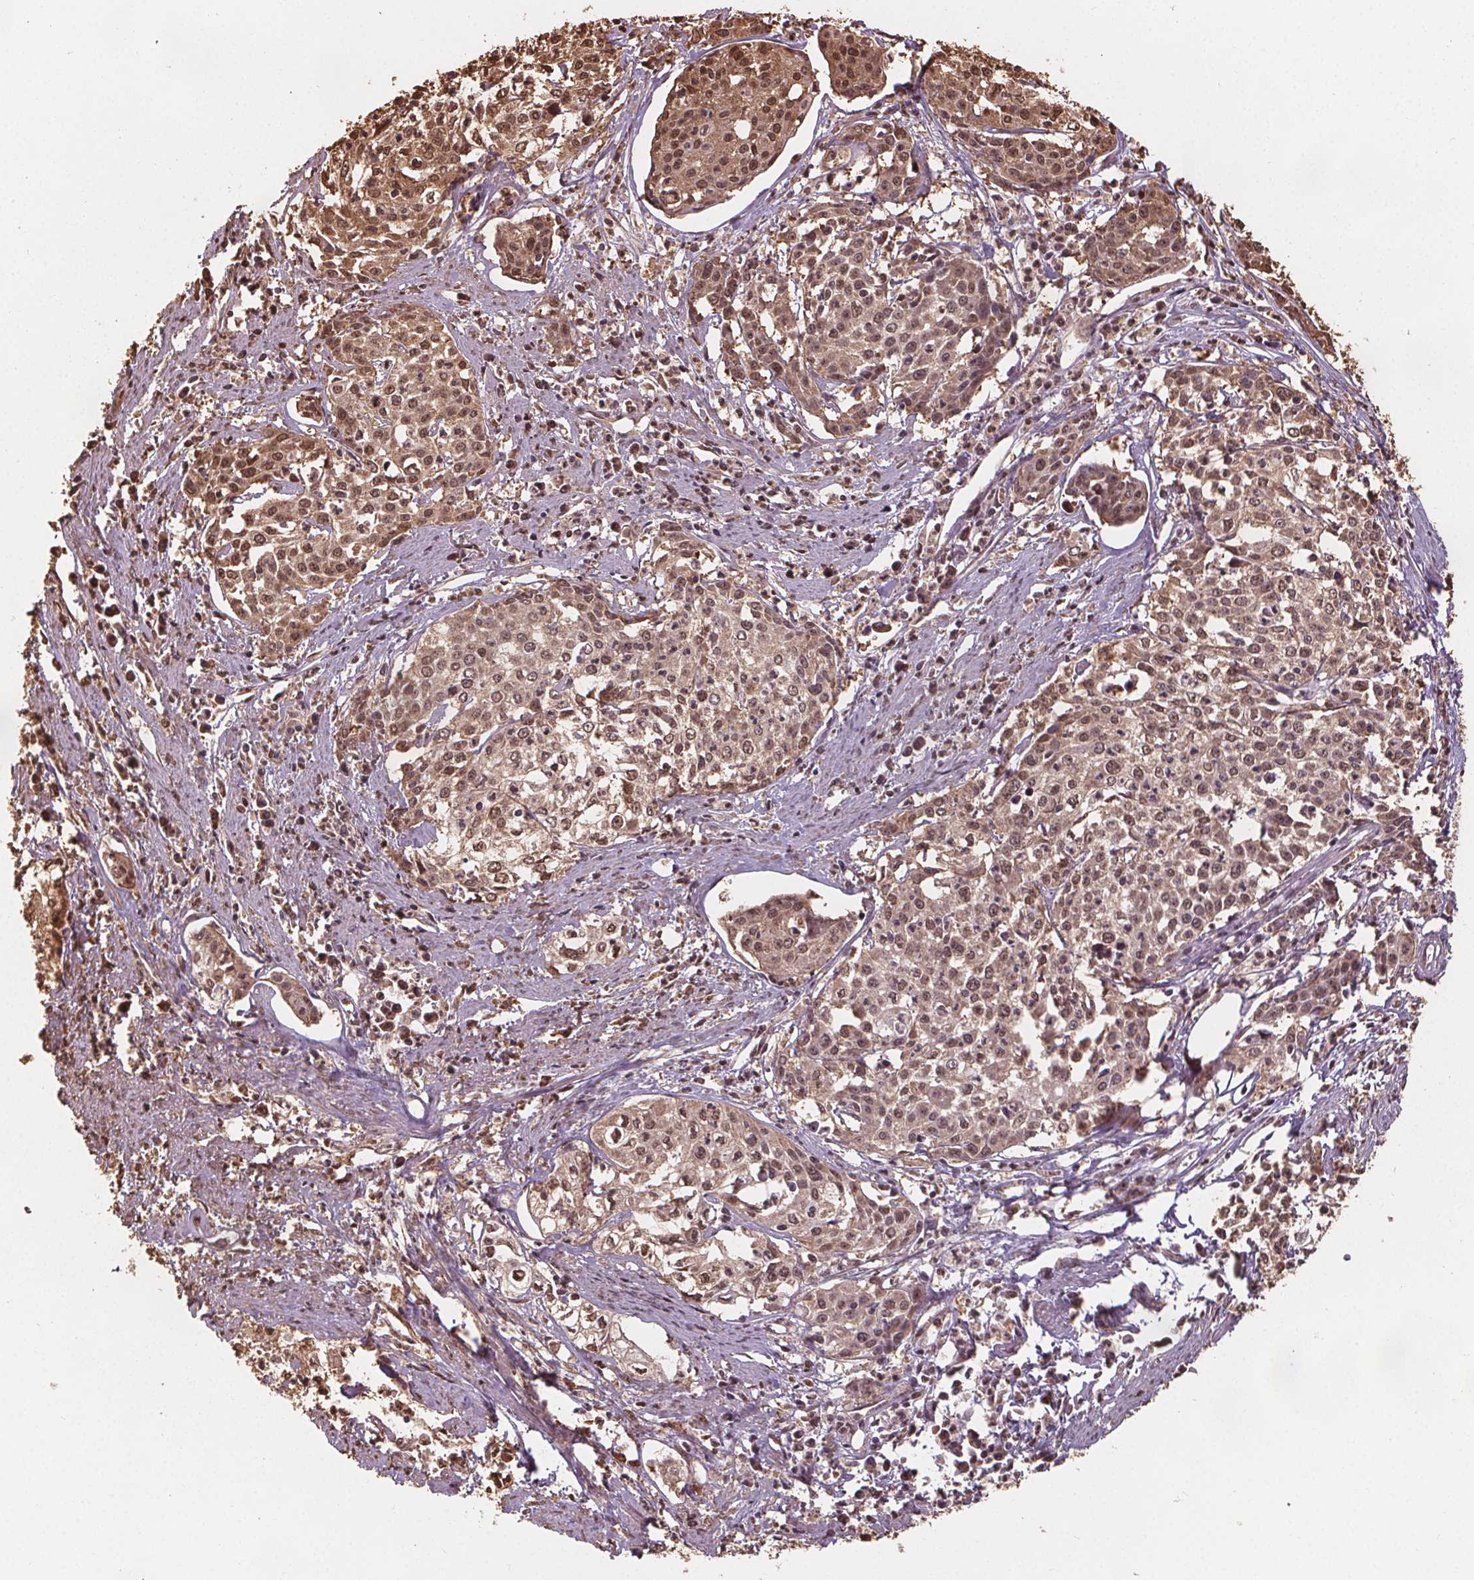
{"staining": {"intensity": "moderate", "quantity": ">75%", "location": "cytoplasmic/membranous,nuclear"}, "tissue": "cervical cancer", "cell_type": "Tumor cells", "image_type": "cancer", "snomed": [{"axis": "morphology", "description": "Squamous cell carcinoma, NOS"}, {"axis": "topography", "description": "Cervix"}], "caption": "A brown stain highlights moderate cytoplasmic/membranous and nuclear positivity of a protein in cervical squamous cell carcinoma tumor cells. (IHC, brightfield microscopy, high magnification).", "gene": "ENO1", "patient": {"sex": "female", "age": 39}}